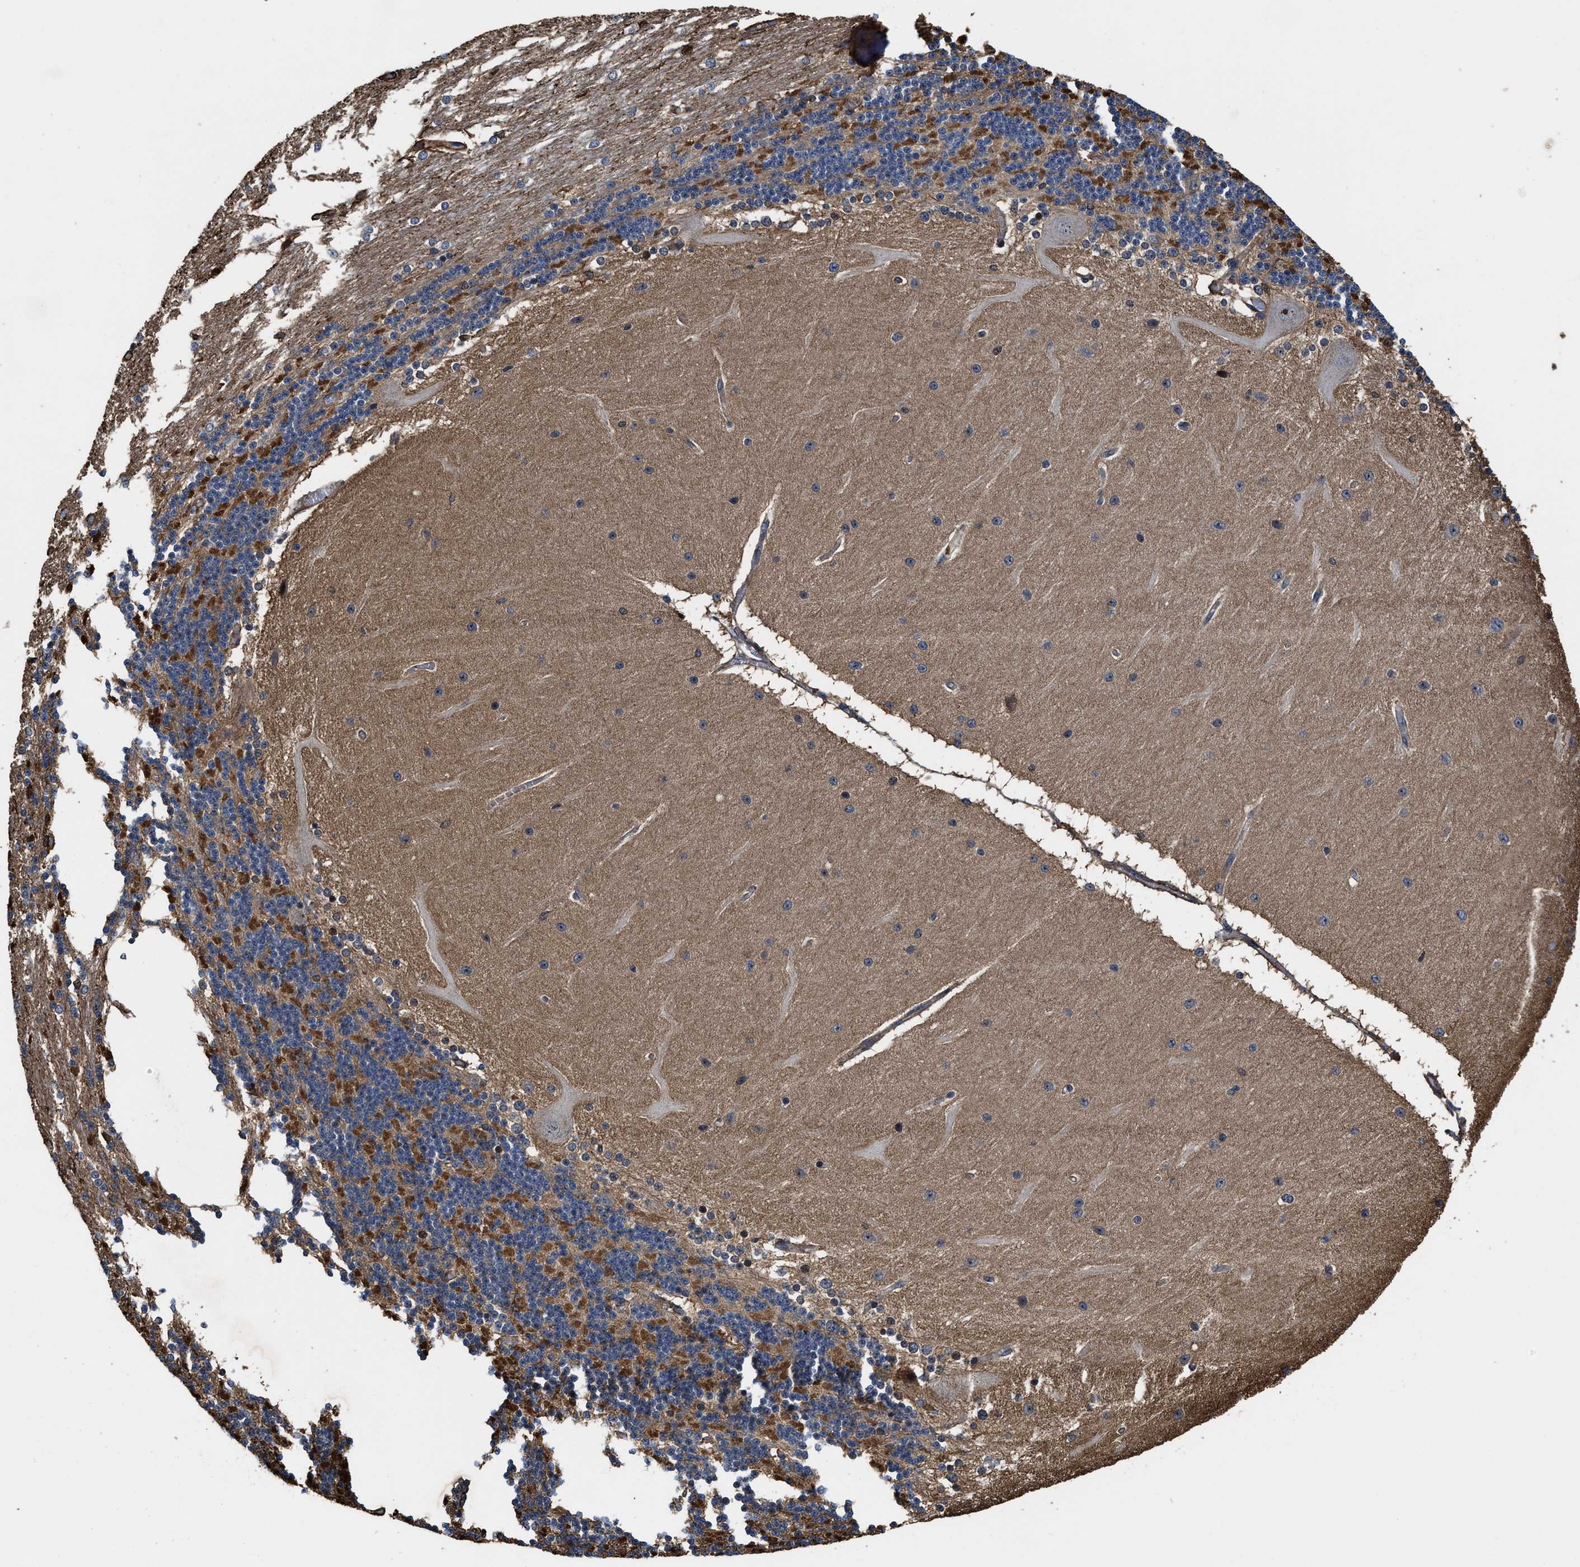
{"staining": {"intensity": "moderate", "quantity": "25%-75%", "location": "cytoplasmic/membranous"}, "tissue": "cerebellum", "cell_type": "Cells in granular layer", "image_type": "normal", "snomed": [{"axis": "morphology", "description": "Normal tissue, NOS"}, {"axis": "topography", "description": "Cerebellum"}], "caption": "Protein analysis of unremarkable cerebellum displays moderate cytoplasmic/membranous positivity in about 25%-75% of cells in granular layer. (Stains: DAB (3,3'-diaminobenzidine) in brown, nuclei in blue, Microscopy: brightfield microscopy at high magnification).", "gene": "KBTBD2", "patient": {"sex": "female", "age": 54}}